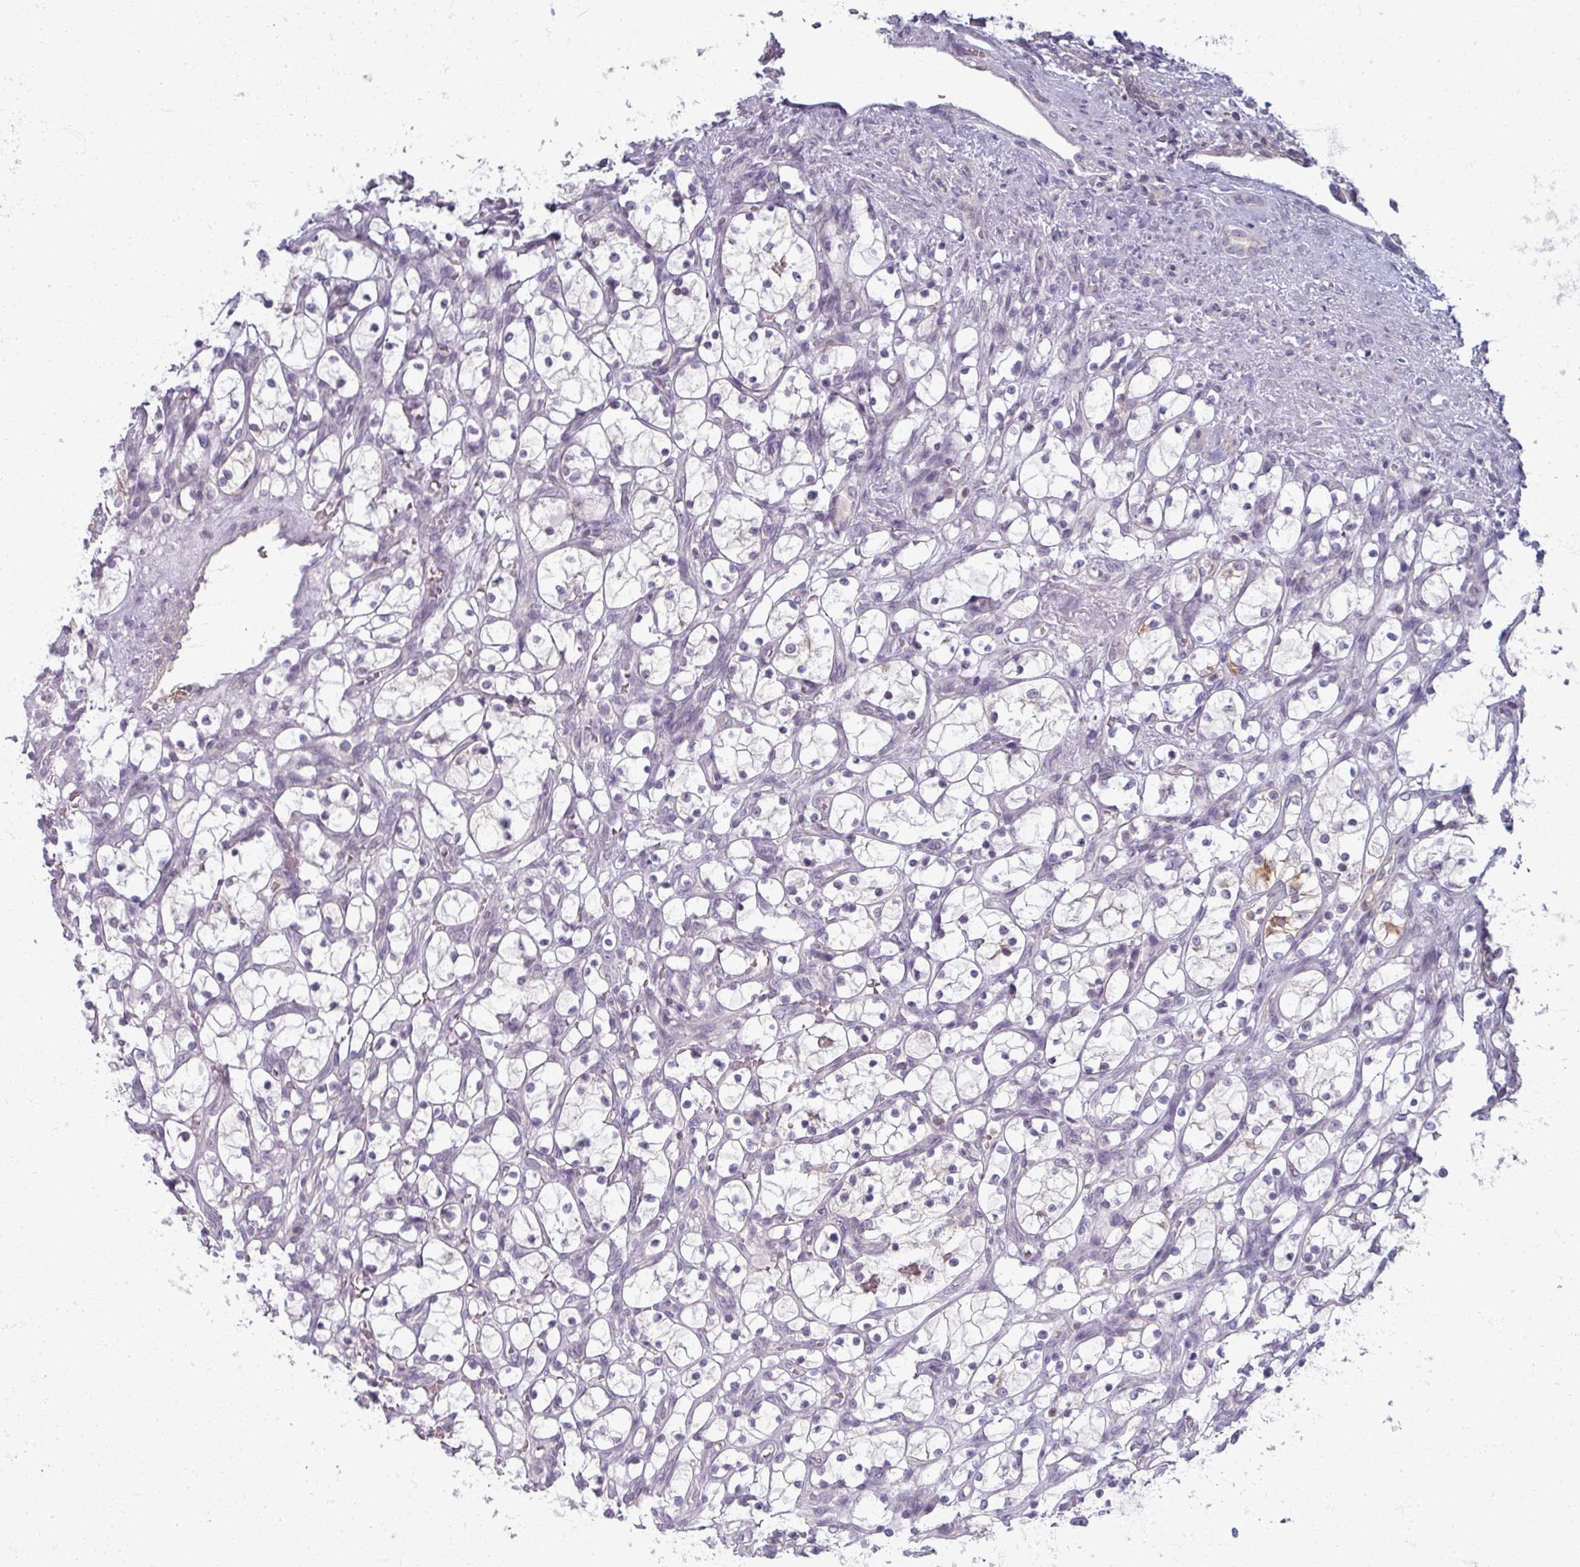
{"staining": {"intensity": "negative", "quantity": "none", "location": "none"}, "tissue": "renal cancer", "cell_type": "Tumor cells", "image_type": "cancer", "snomed": [{"axis": "morphology", "description": "Adenocarcinoma, NOS"}, {"axis": "topography", "description": "Kidney"}], "caption": "Tumor cells are negative for brown protein staining in renal cancer.", "gene": "TTLL7", "patient": {"sex": "female", "age": 69}}